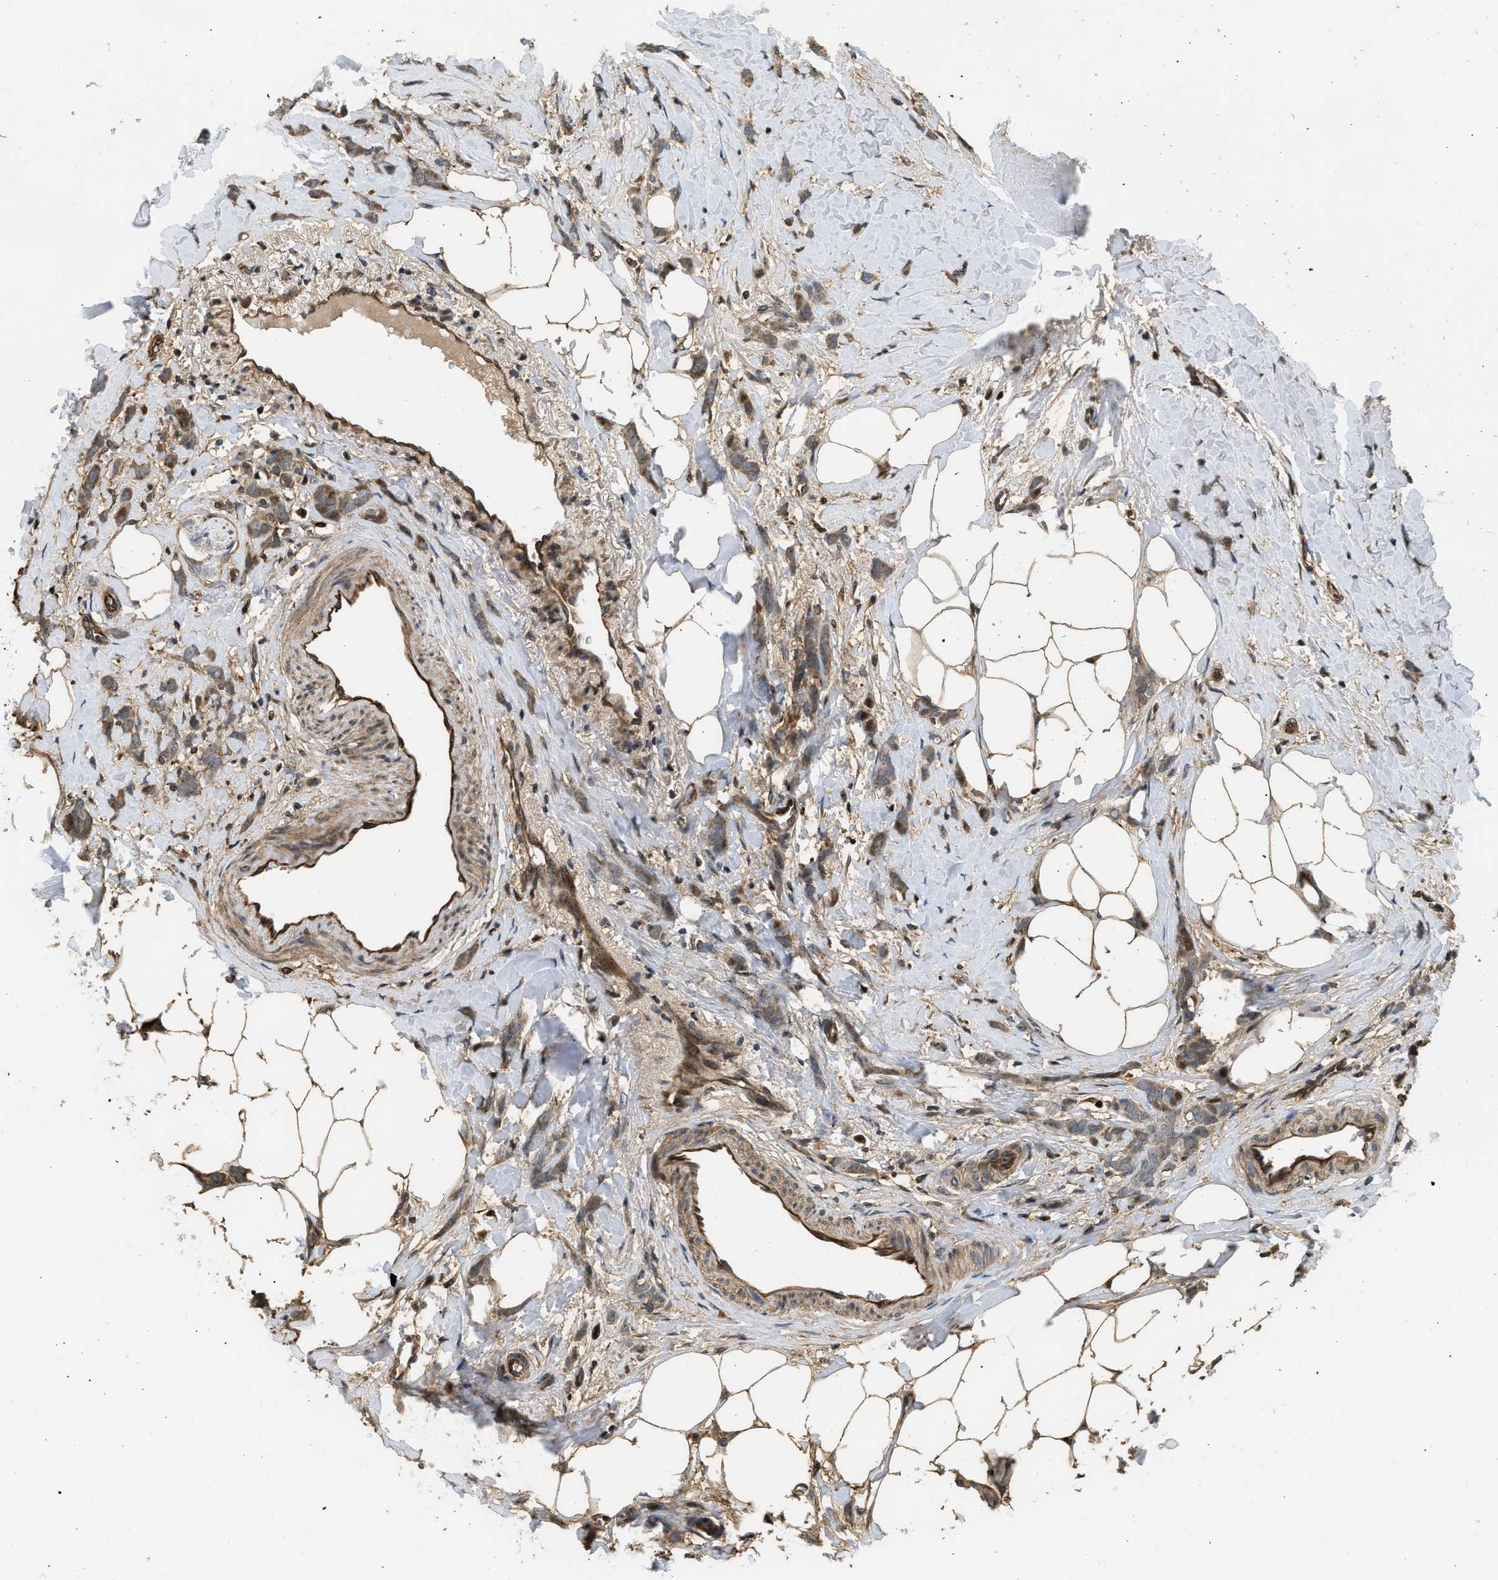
{"staining": {"intensity": "moderate", "quantity": ">75%", "location": "cytoplasmic/membranous"}, "tissue": "breast cancer", "cell_type": "Tumor cells", "image_type": "cancer", "snomed": [{"axis": "morphology", "description": "Lobular carcinoma, in situ"}, {"axis": "morphology", "description": "Lobular carcinoma"}, {"axis": "topography", "description": "Breast"}], "caption": "Approximately >75% of tumor cells in human breast cancer (lobular carcinoma in situ) show moderate cytoplasmic/membranous protein staining as visualized by brown immunohistochemical staining.", "gene": "LTA4H", "patient": {"sex": "female", "age": 41}}